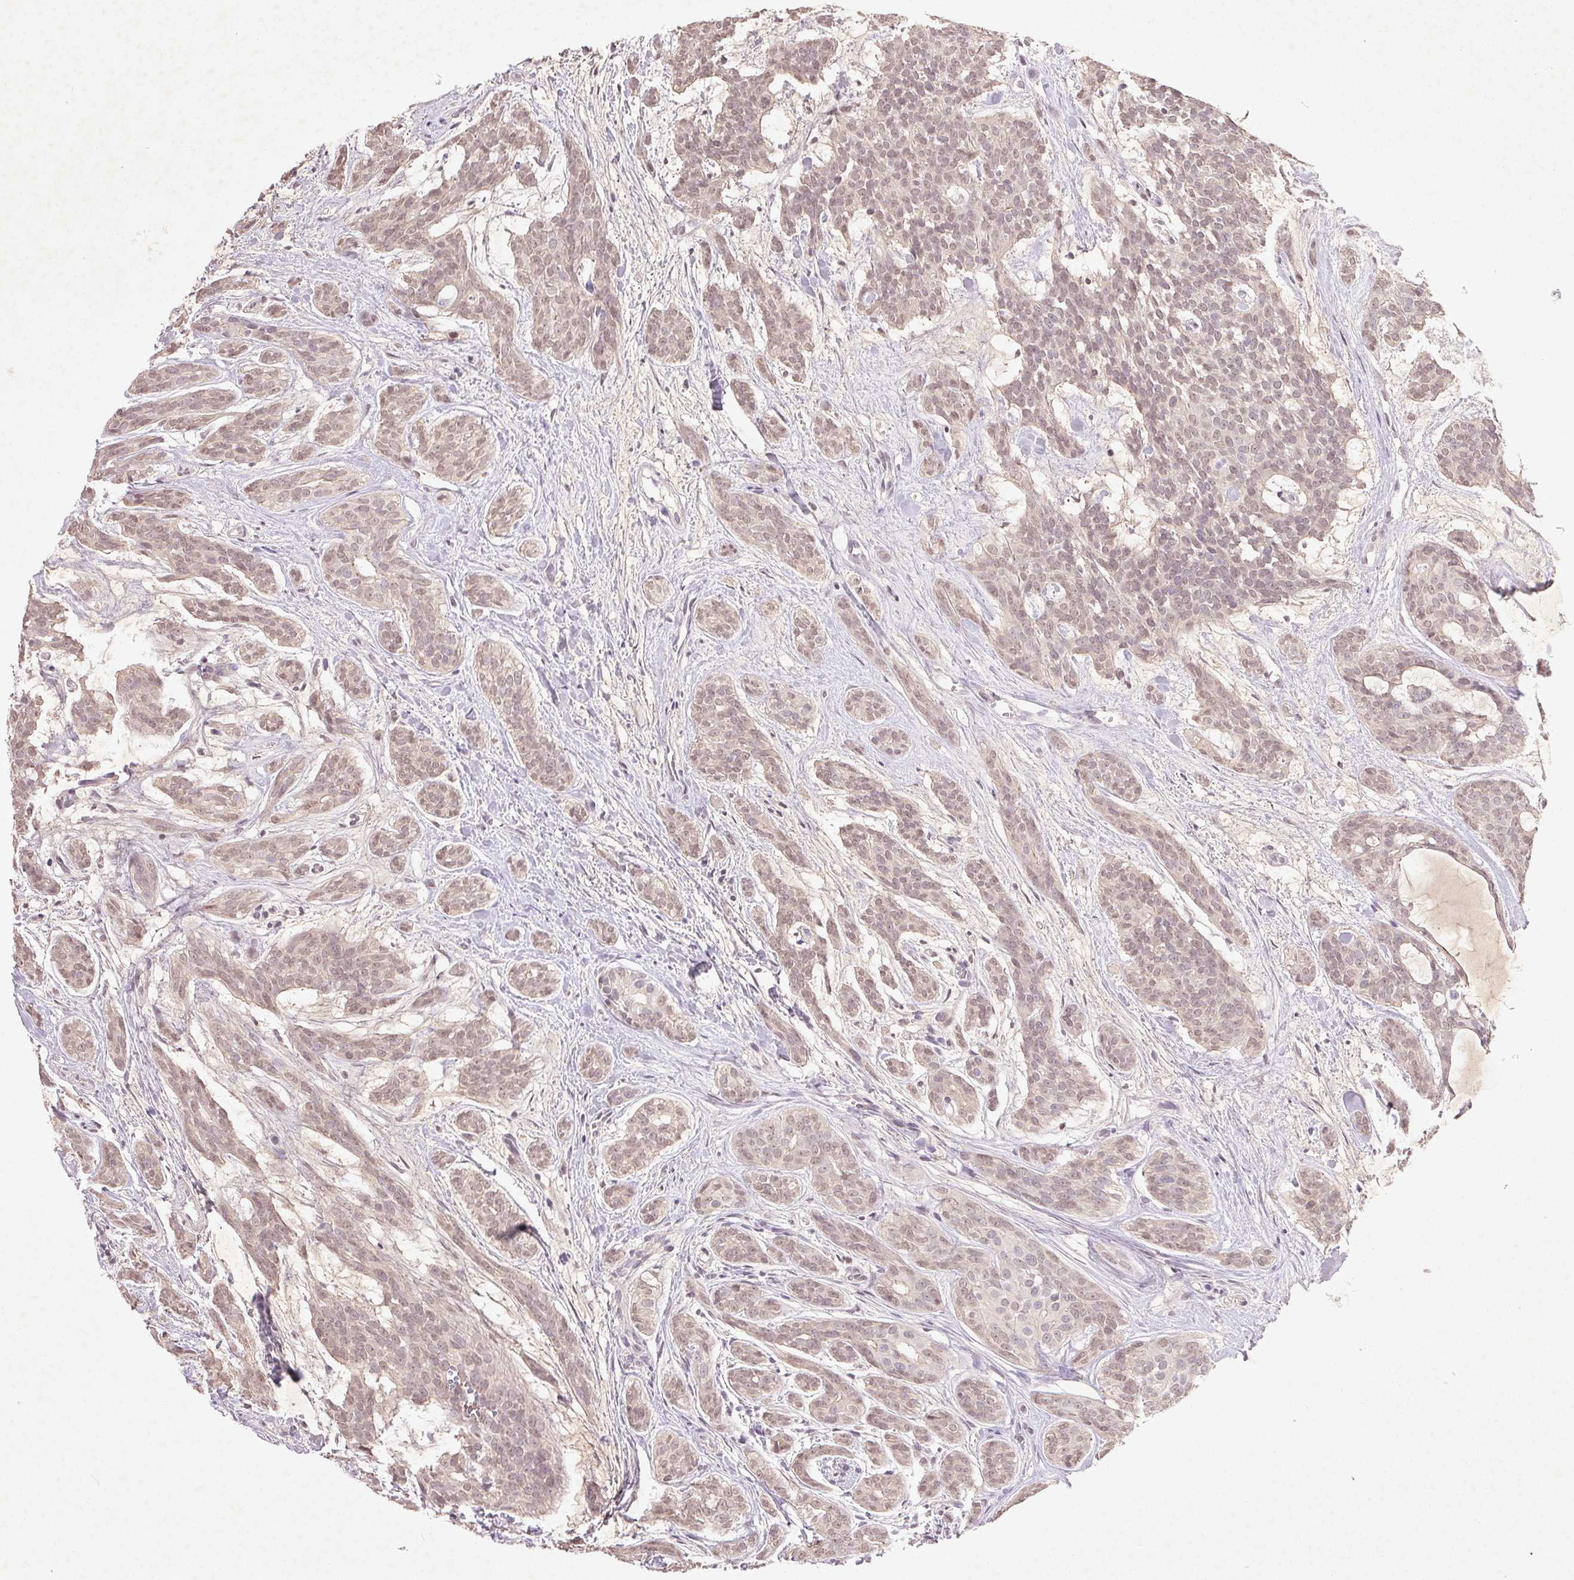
{"staining": {"intensity": "weak", "quantity": "25%-75%", "location": "nuclear"}, "tissue": "head and neck cancer", "cell_type": "Tumor cells", "image_type": "cancer", "snomed": [{"axis": "morphology", "description": "Adenocarcinoma, NOS"}, {"axis": "topography", "description": "Head-Neck"}], "caption": "A brown stain labels weak nuclear expression of a protein in head and neck adenocarcinoma tumor cells. The staining is performed using DAB (3,3'-diaminobenzidine) brown chromogen to label protein expression. The nuclei are counter-stained blue using hematoxylin.", "gene": "FAM168B", "patient": {"sex": "male", "age": 66}}